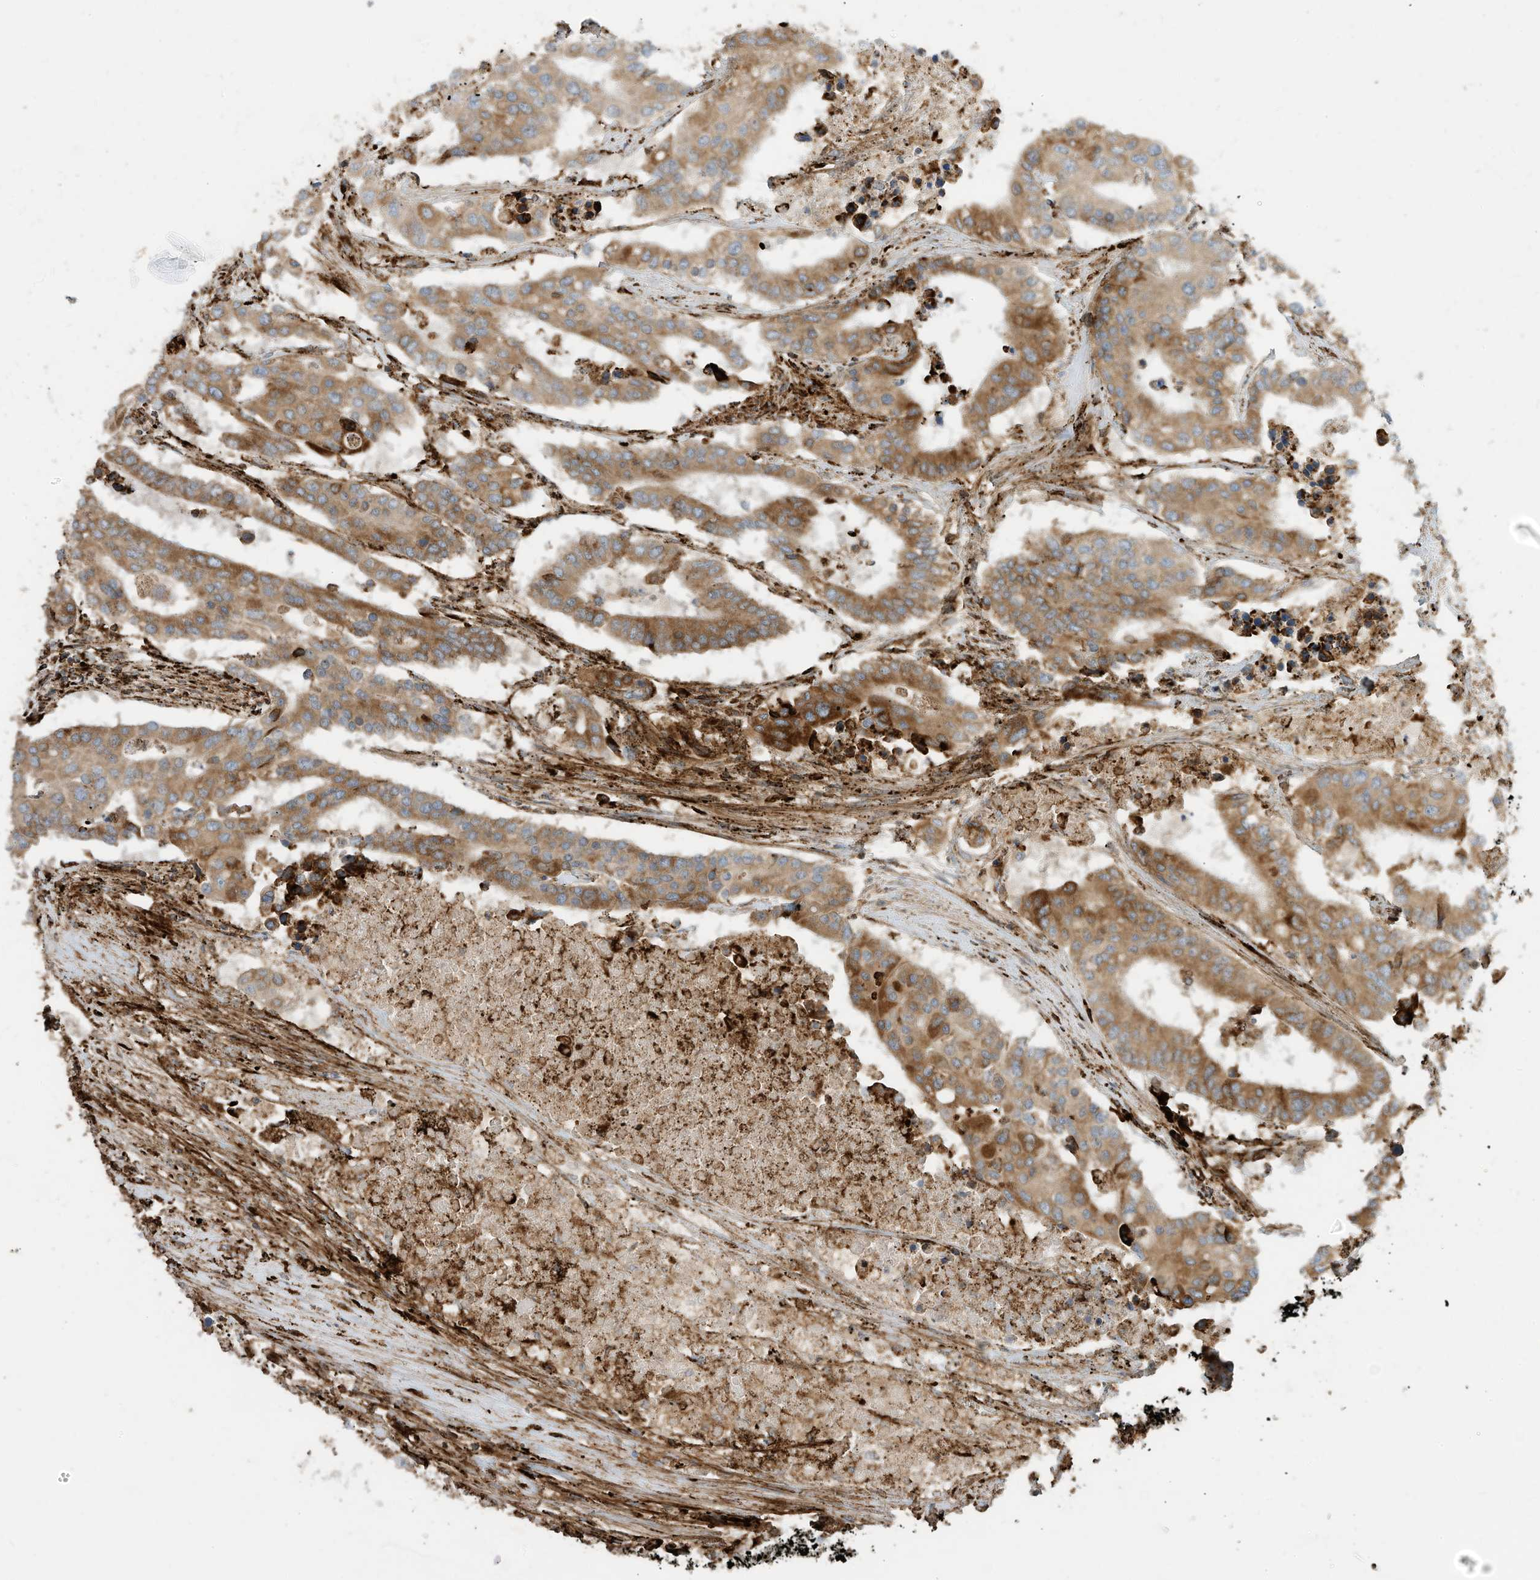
{"staining": {"intensity": "moderate", "quantity": ">75%", "location": "cytoplasmic/membranous"}, "tissue": "colorectal cancer", "cell_type": "Tumor cells", "image_type": "cancer", "snomed": [{"axis": "morphology", "description": "Adenocarcinoma, NOS"}, {"axis": "topography", "description": "Colon"}], "caption": "A brown stain labels moderate cytoplasmic/membranous staining of a protein in adenocarcinoma (colorectal) tumor cells.", "gene": "TRNAU1AP", "patient": {"sex": "male", "age": 77}}